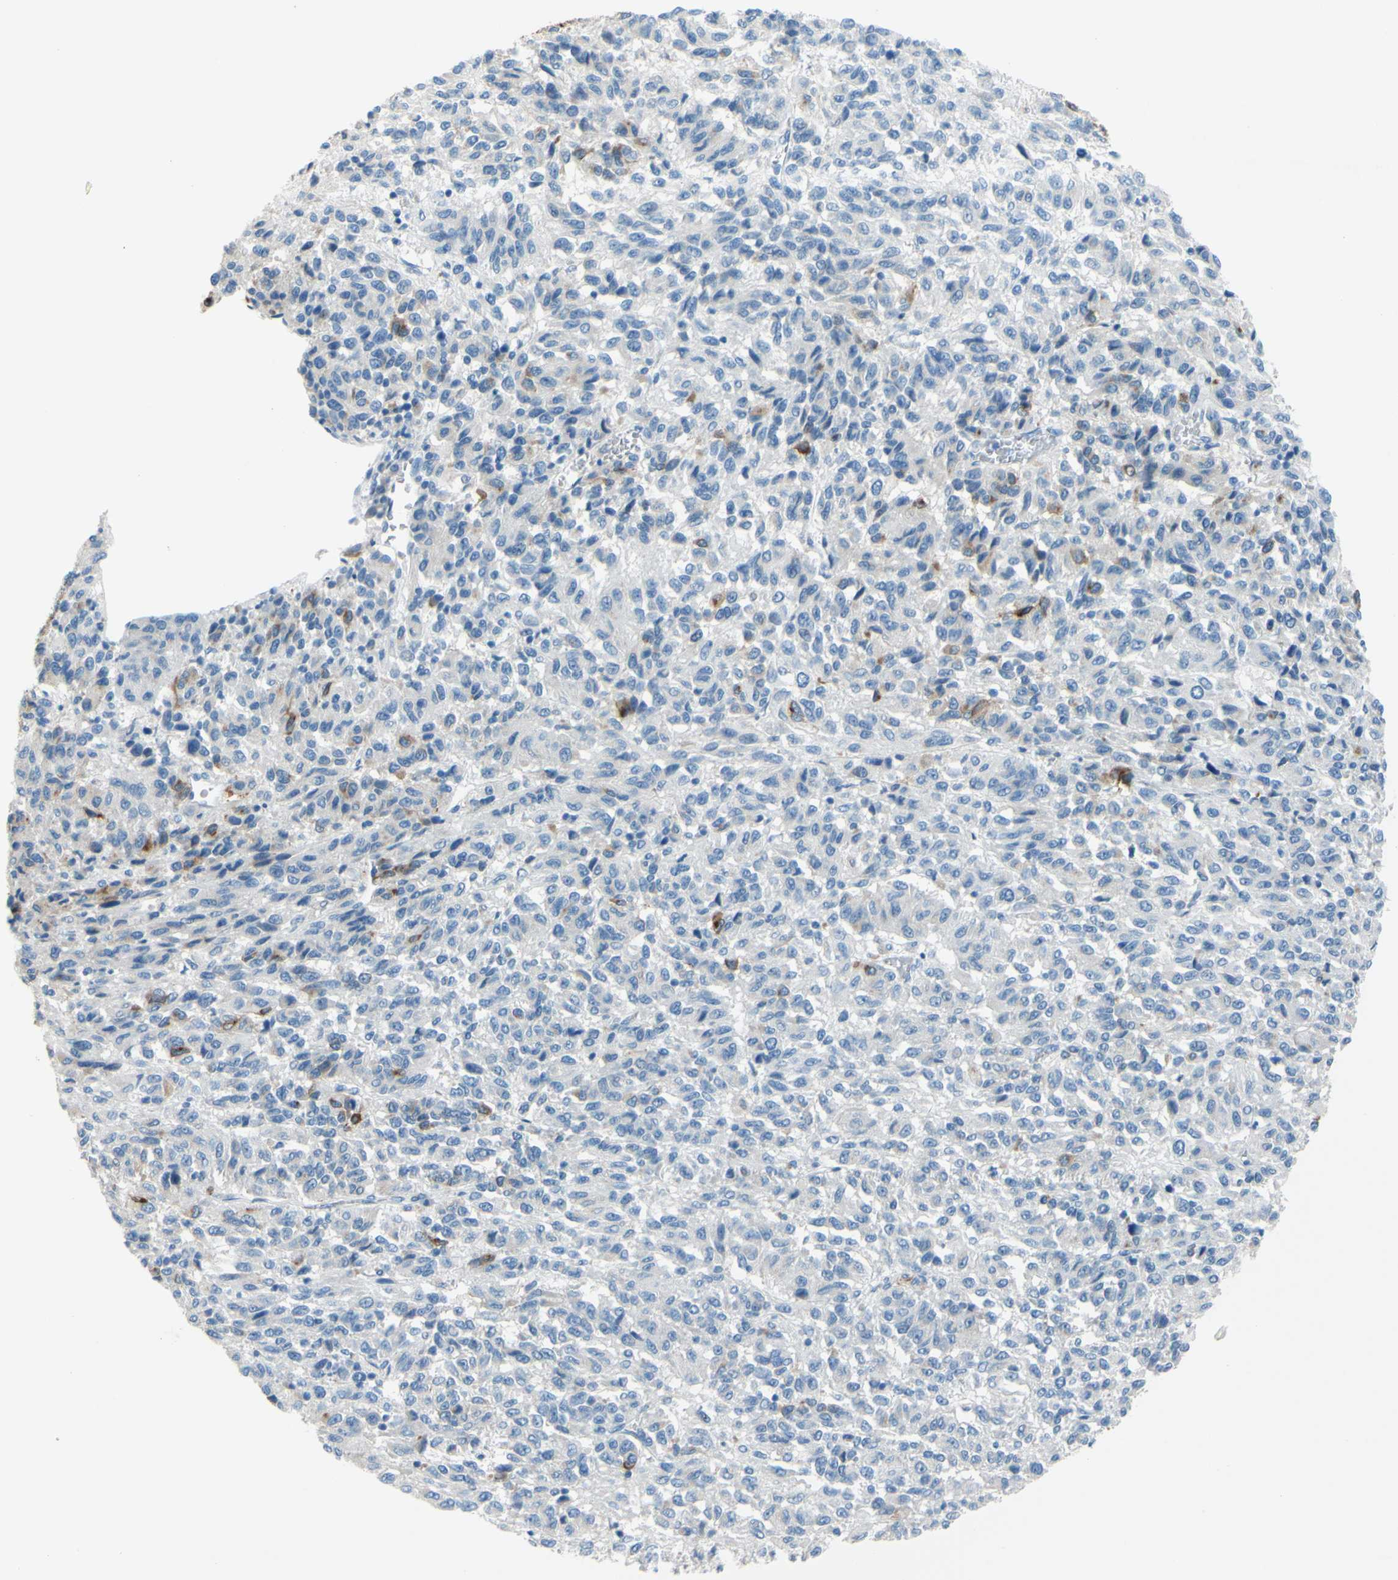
{"staining": {"intensity": "moderate", "quantity": "<25%", "location": "cytoplasmic/membranous"}, "tissue": "melanoma", "cell_type": "Tumor cells", "image_type": "cancer", "snomed": [{"axis": "morphology", "description": "Malignant melanoma, Metastatic site"}, {"axis": "topography", "description": "Lung"}], "caption": "Moderate cytoplasmic/membranous positivity for a protein is appreciated in about <25% of tumor cells of malignant melanoma (metastatic site) using IHC.", "gene": "DCT", "patient": {"sex": "male", "age": 64}}